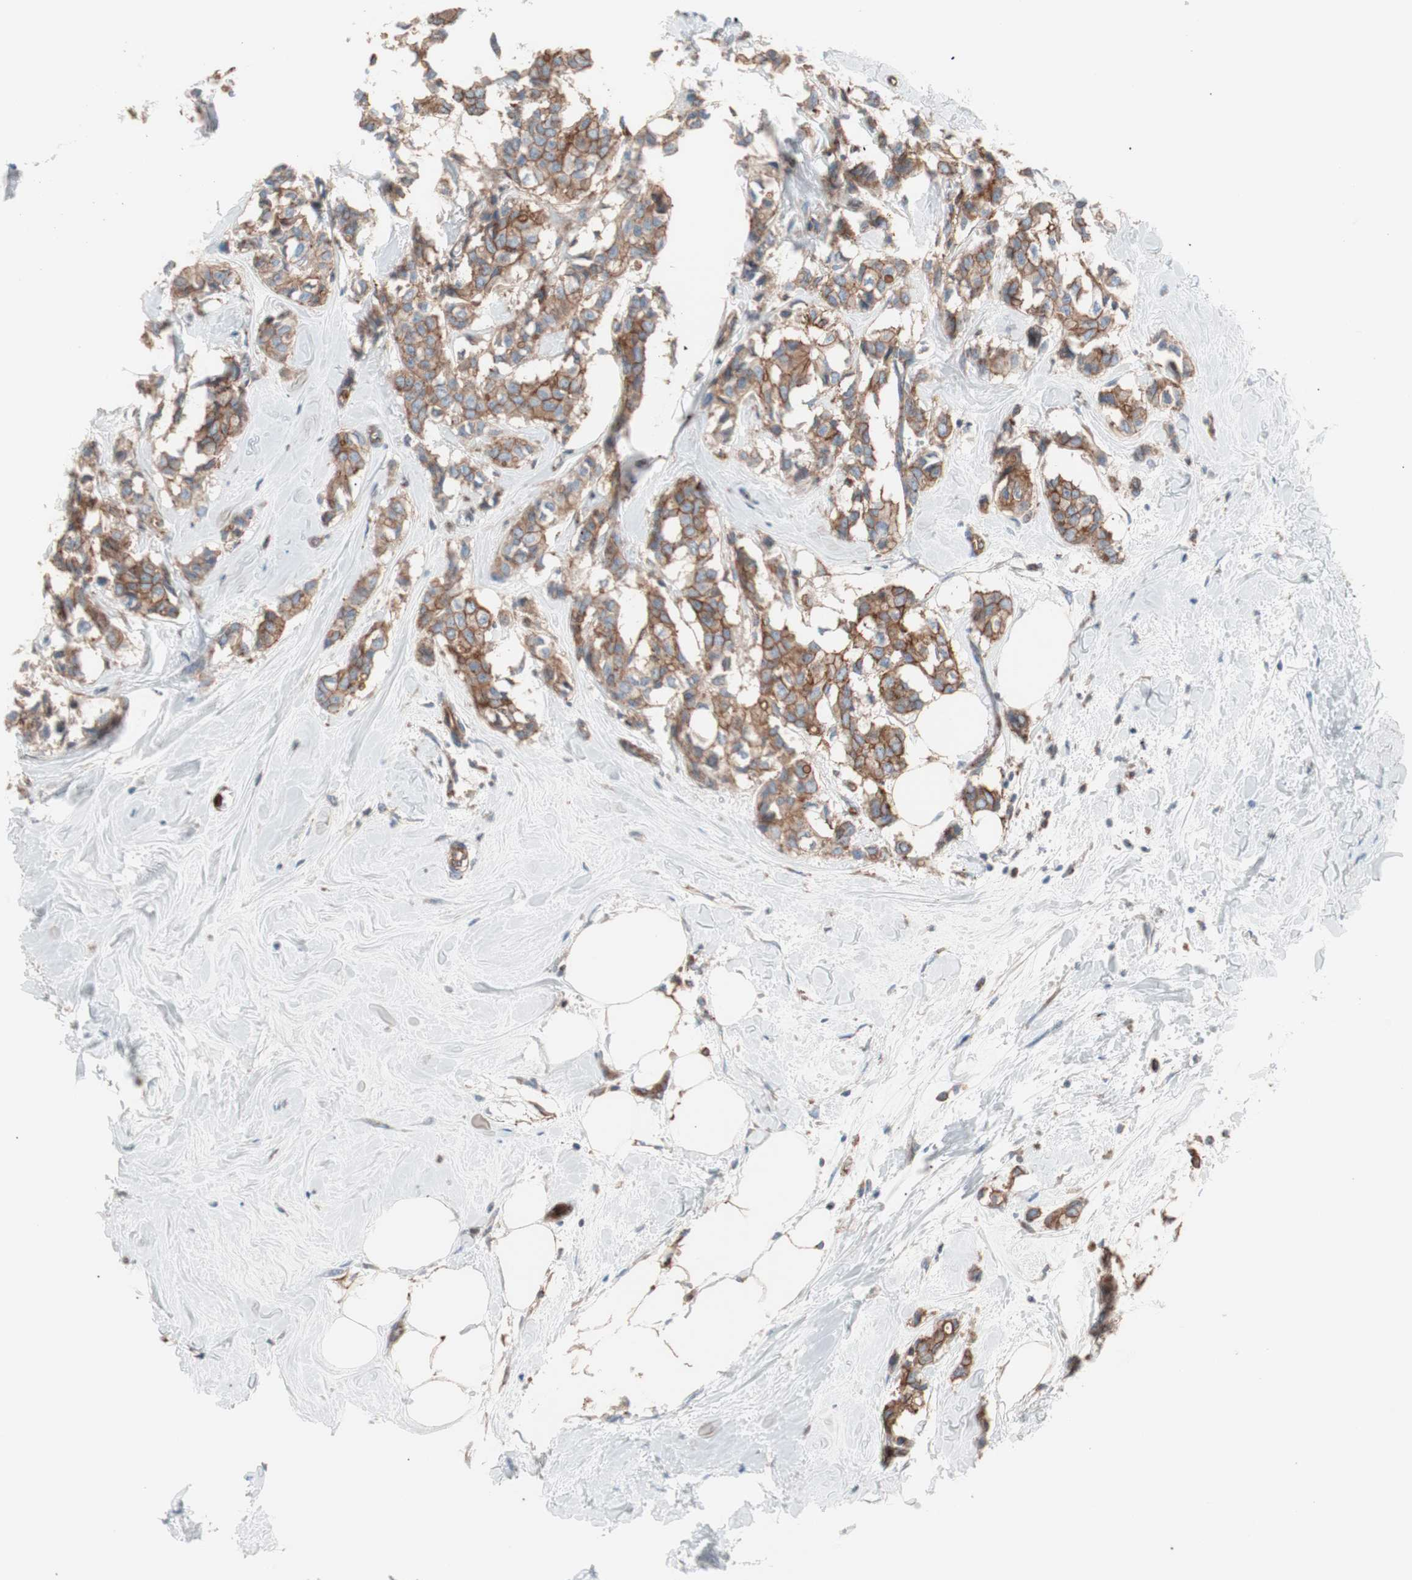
{"staining": {"intensity": "moderate", "quantity": ">75%", "location": "cytoplasmic/membranous"}, "tissue": "breast cancer", "cell_type": "Tumor cells", "image_type": "cancer", "snomed": [{"axis": "morphology", "description": "Duct carcinoma"}, {"axis": "topography", "description": "Breast"}], "caption": "Breast cancer (intraductal carcinoma) stained with a protein marker reveals moderate staining in tumor cells.", "gene": "FLOT2", "patient": {"sex": "female", "age": 84}}